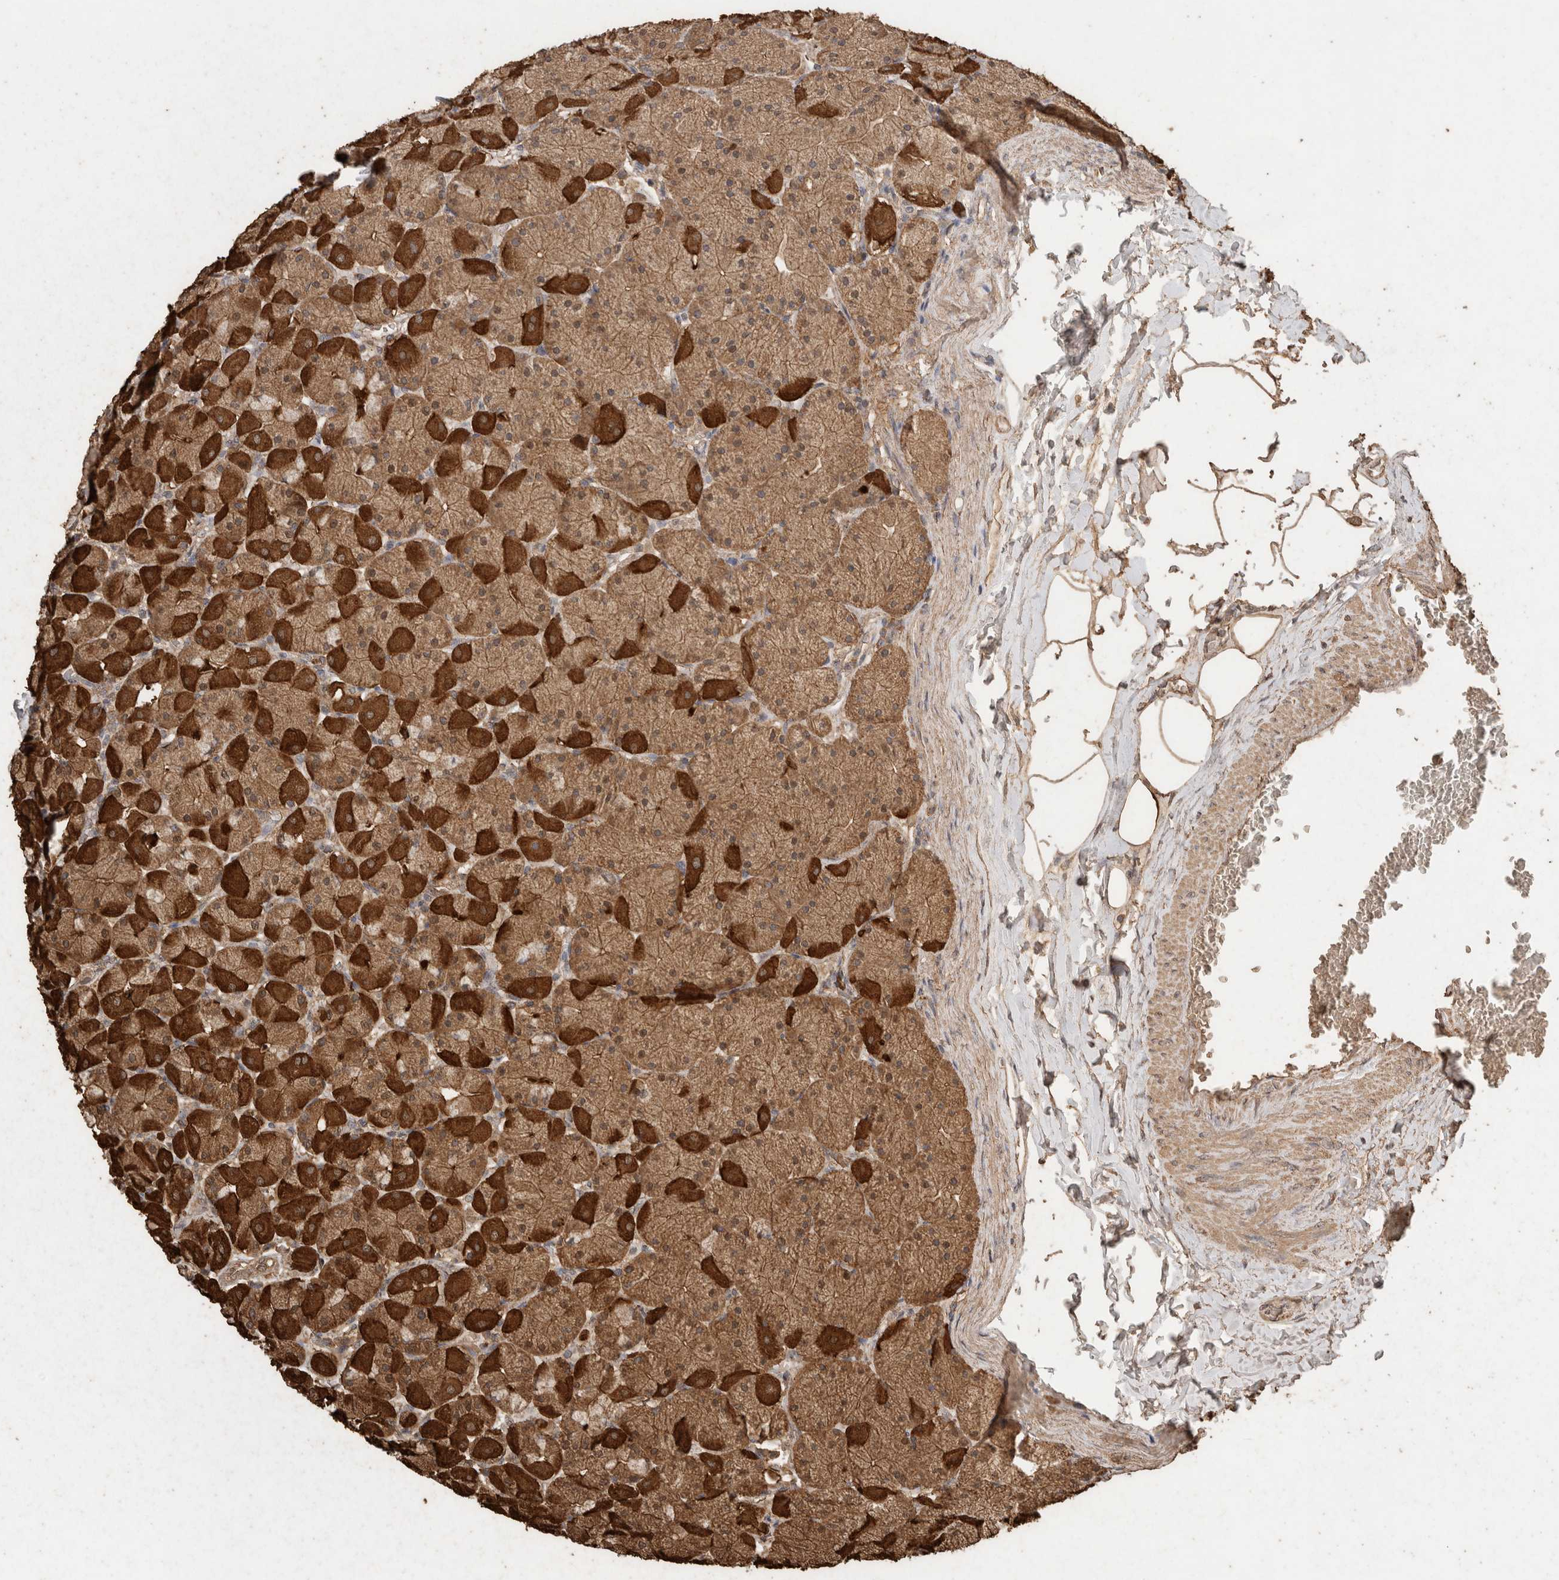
{"staining": {"intensity": "strong", "quantity": ">75%", "location": "cytoplasmic/membranous"}, "tissue": "stomach", "cell_type": "Glandular cells", "image_type": "normal", "snomed": [{"axis": "morphology", "description": "Normal tissue, NOS"}, {"axis": "topography", "description": "Stomach, upper"}], "caption": "Immunohistochemical staining of unremarkable human stomach shows high levels of strong cytoplasmic/membranous positivity in about >75% of glandular cells.", "gene": "CX3CL1", "patient": {"sex": "female", "age": 56}}